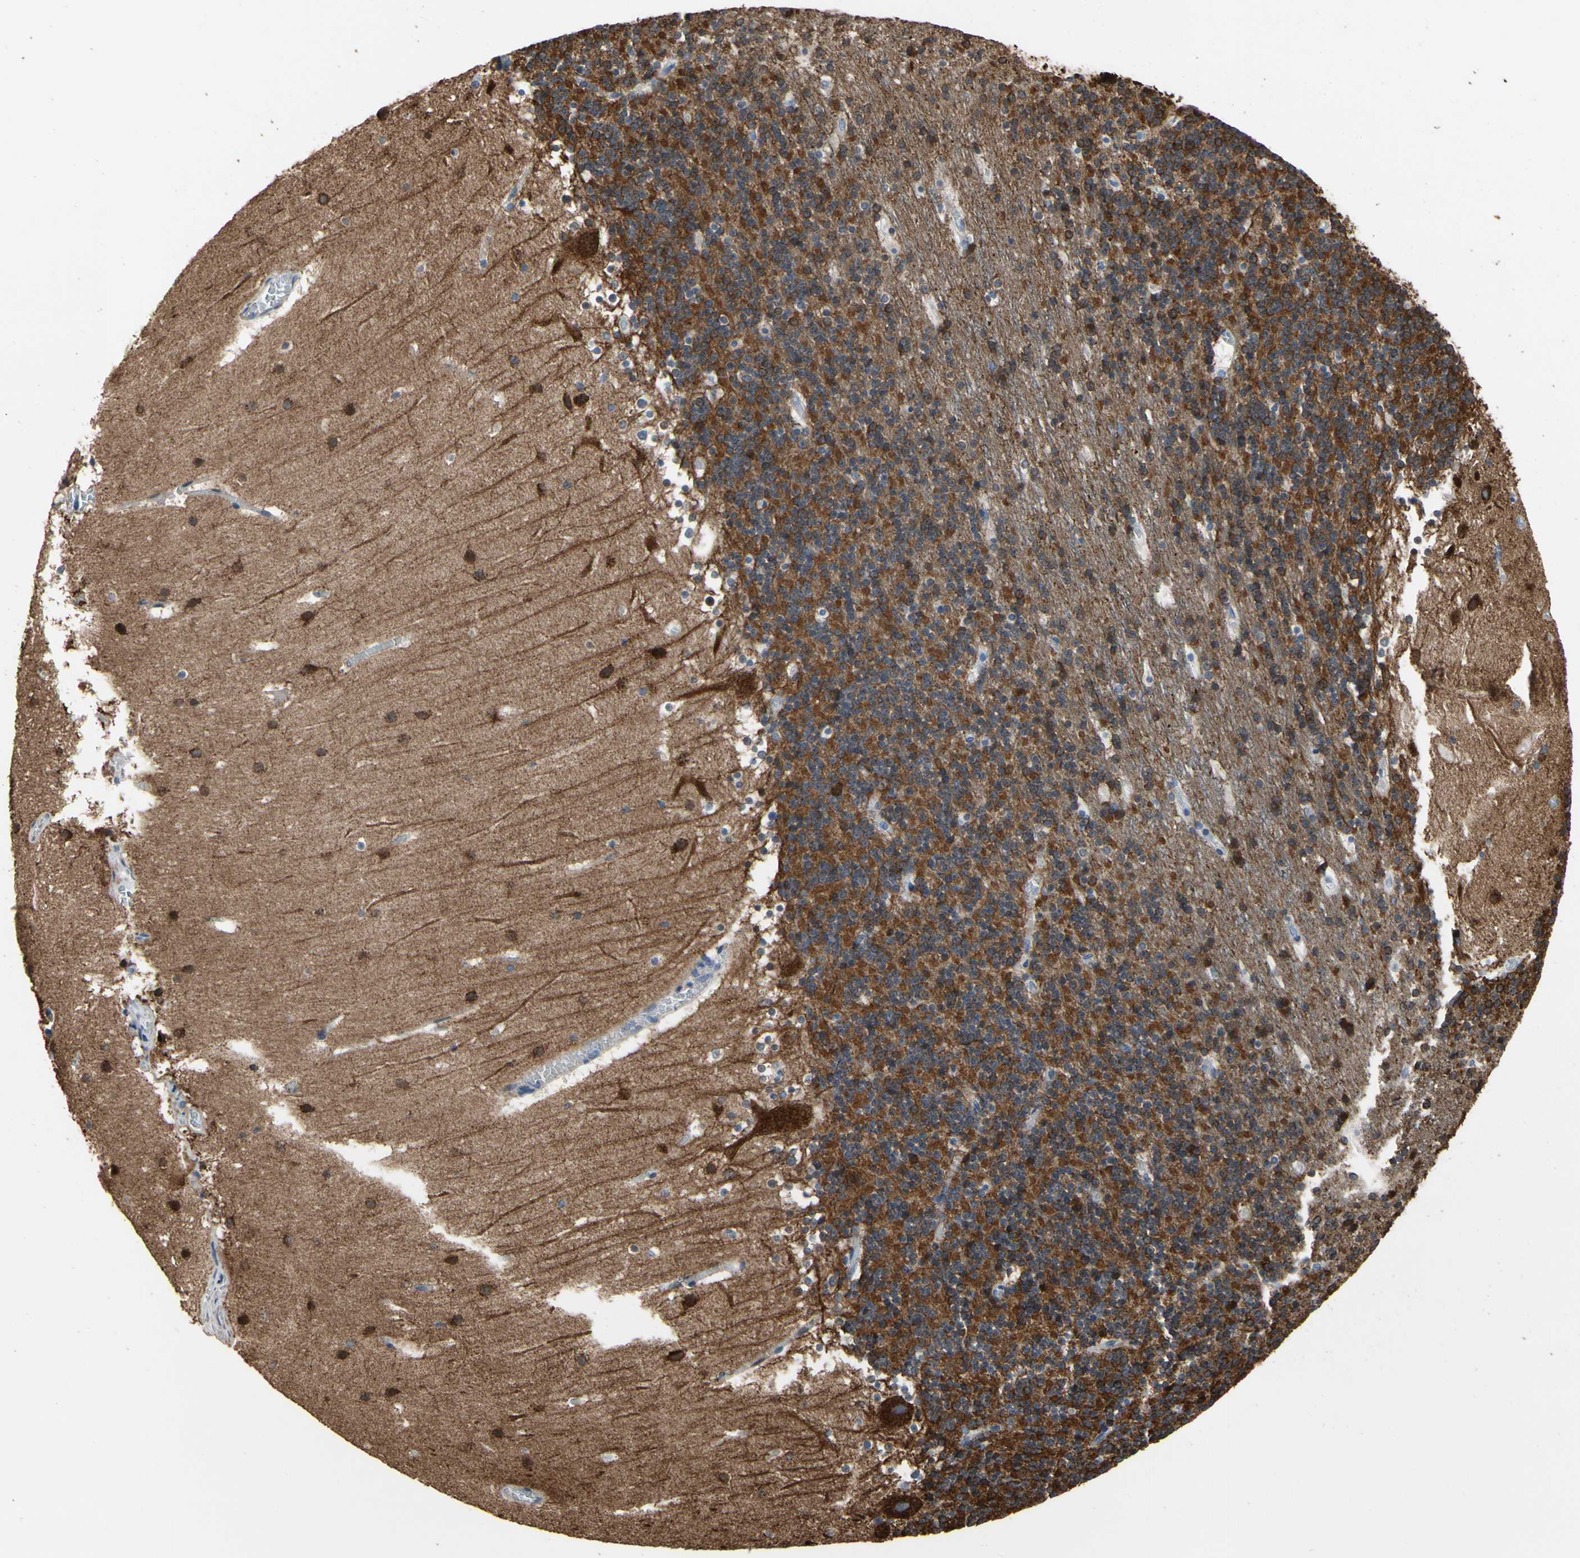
{"staining": {"intensity": "moderate", "quantity": ">75%", "location": "cytoplasmic/membranous"}, "tissue": "cerebellum", "cell_type": "Cells in granular layer", "image_type": "normal", "snomed": [{"axis": "morphology", "description": "Normal tissue, NOS"}, {"axis": "topography", "description": "Cerebellum"}], "caption": "Approximately >75% of cells in granular layer in normal human cerebellum demonstrate moderate cytoplasmic/membranous protein staining as visualized by brown immunohistochemical staining.", "gene": "TUBA1A", "patient": {"sex": "male", "age": 45}}